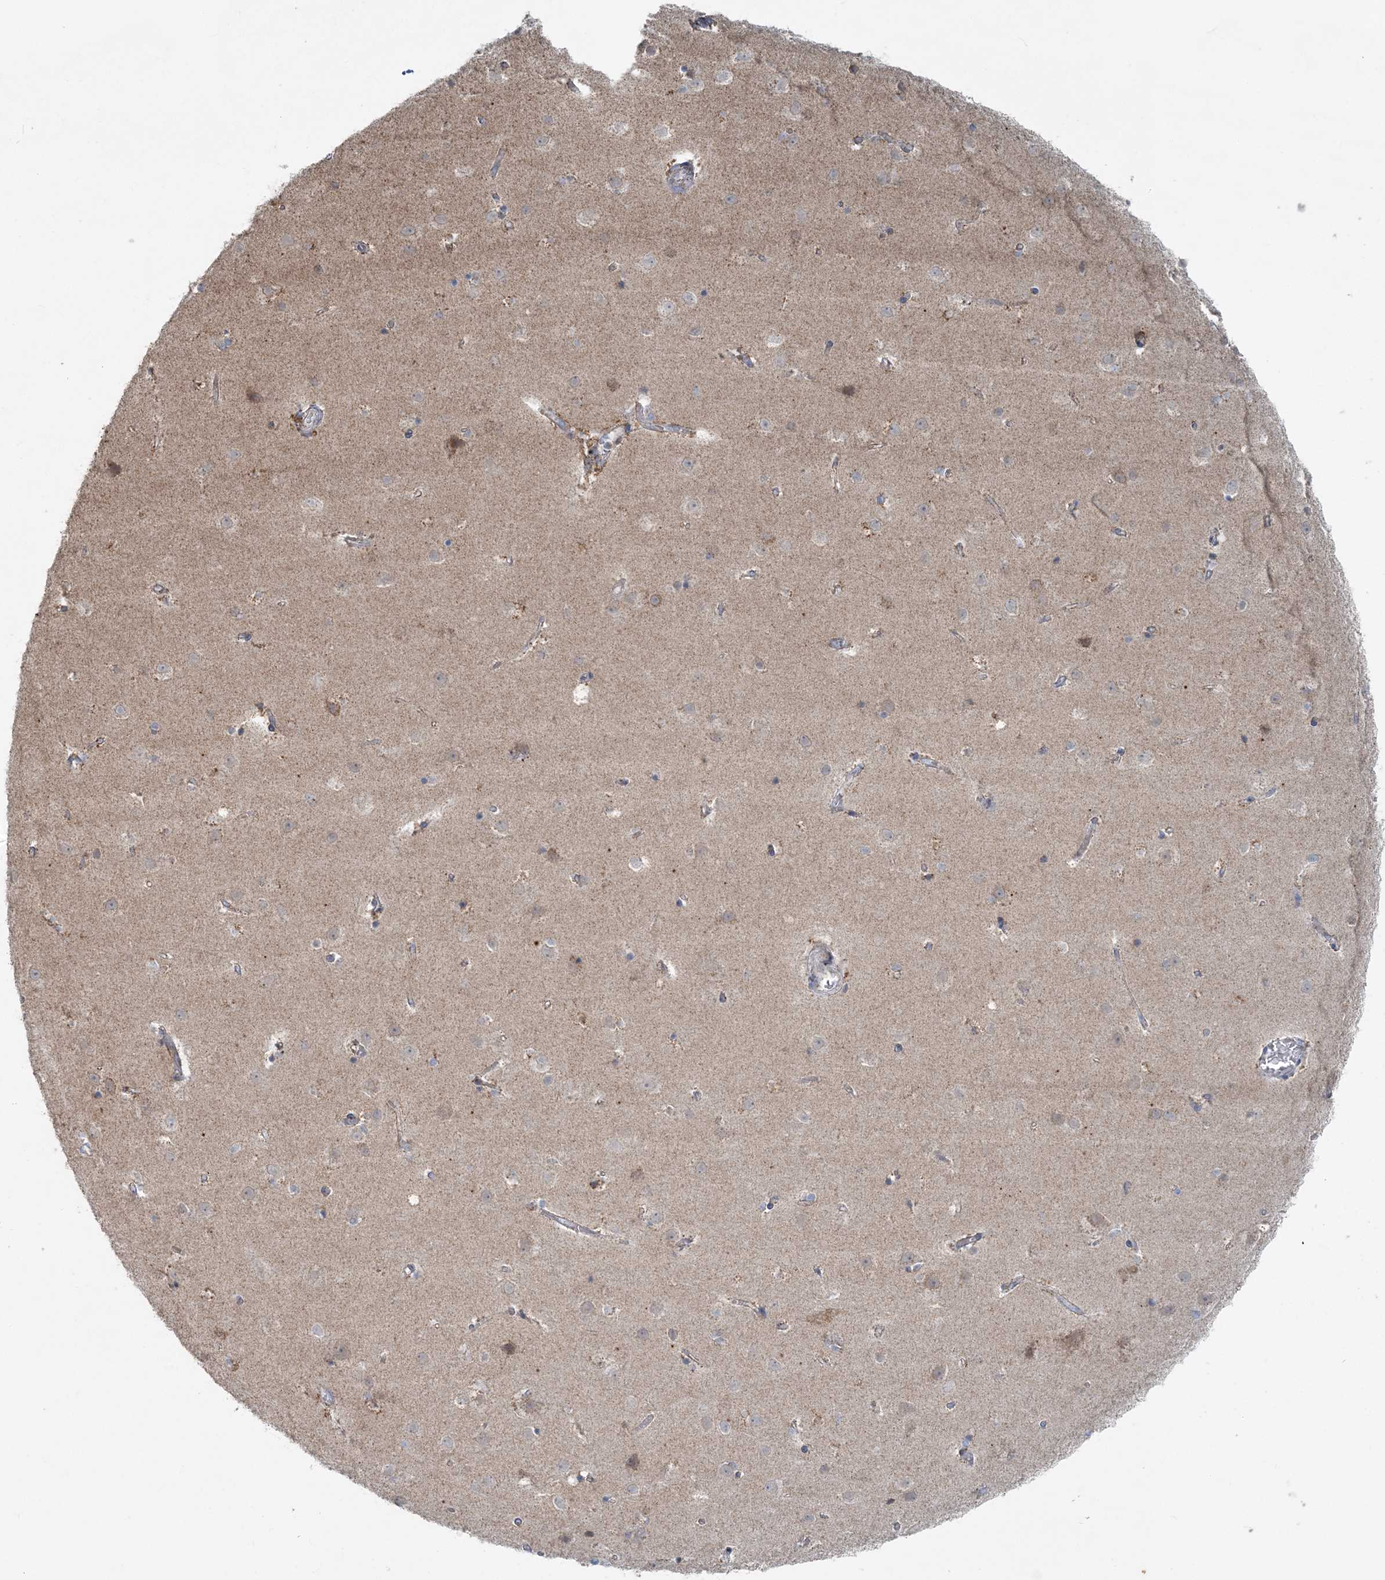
{"staining": {"intensity": "moderate", "quantity": ">75%", "location": "cytoplasmic/membranous"}, "tissue": "cerebral cortex", "cell_type": "Endothelial cells", "image_type": "normal", "snomed": [{"axis": "morphology", "description": "Normal tissue, NOS"}, {"axis": "topography", "description": "Cerebral cortex"}], "caption": "DAB (3,3'-diaminobenzidine) immunohistochemical staining of unremarkable human cerebral cortex demonstrates moderate cytoplasmic/membranous protein positivity in approximately >75% of endothelial cells. (DAB (3,3'-diaminobenzidine) IHC with brightfield microscopy, high magnification).", "gene": "PCCB", "patient": {"sex": "male", "age": 54}}